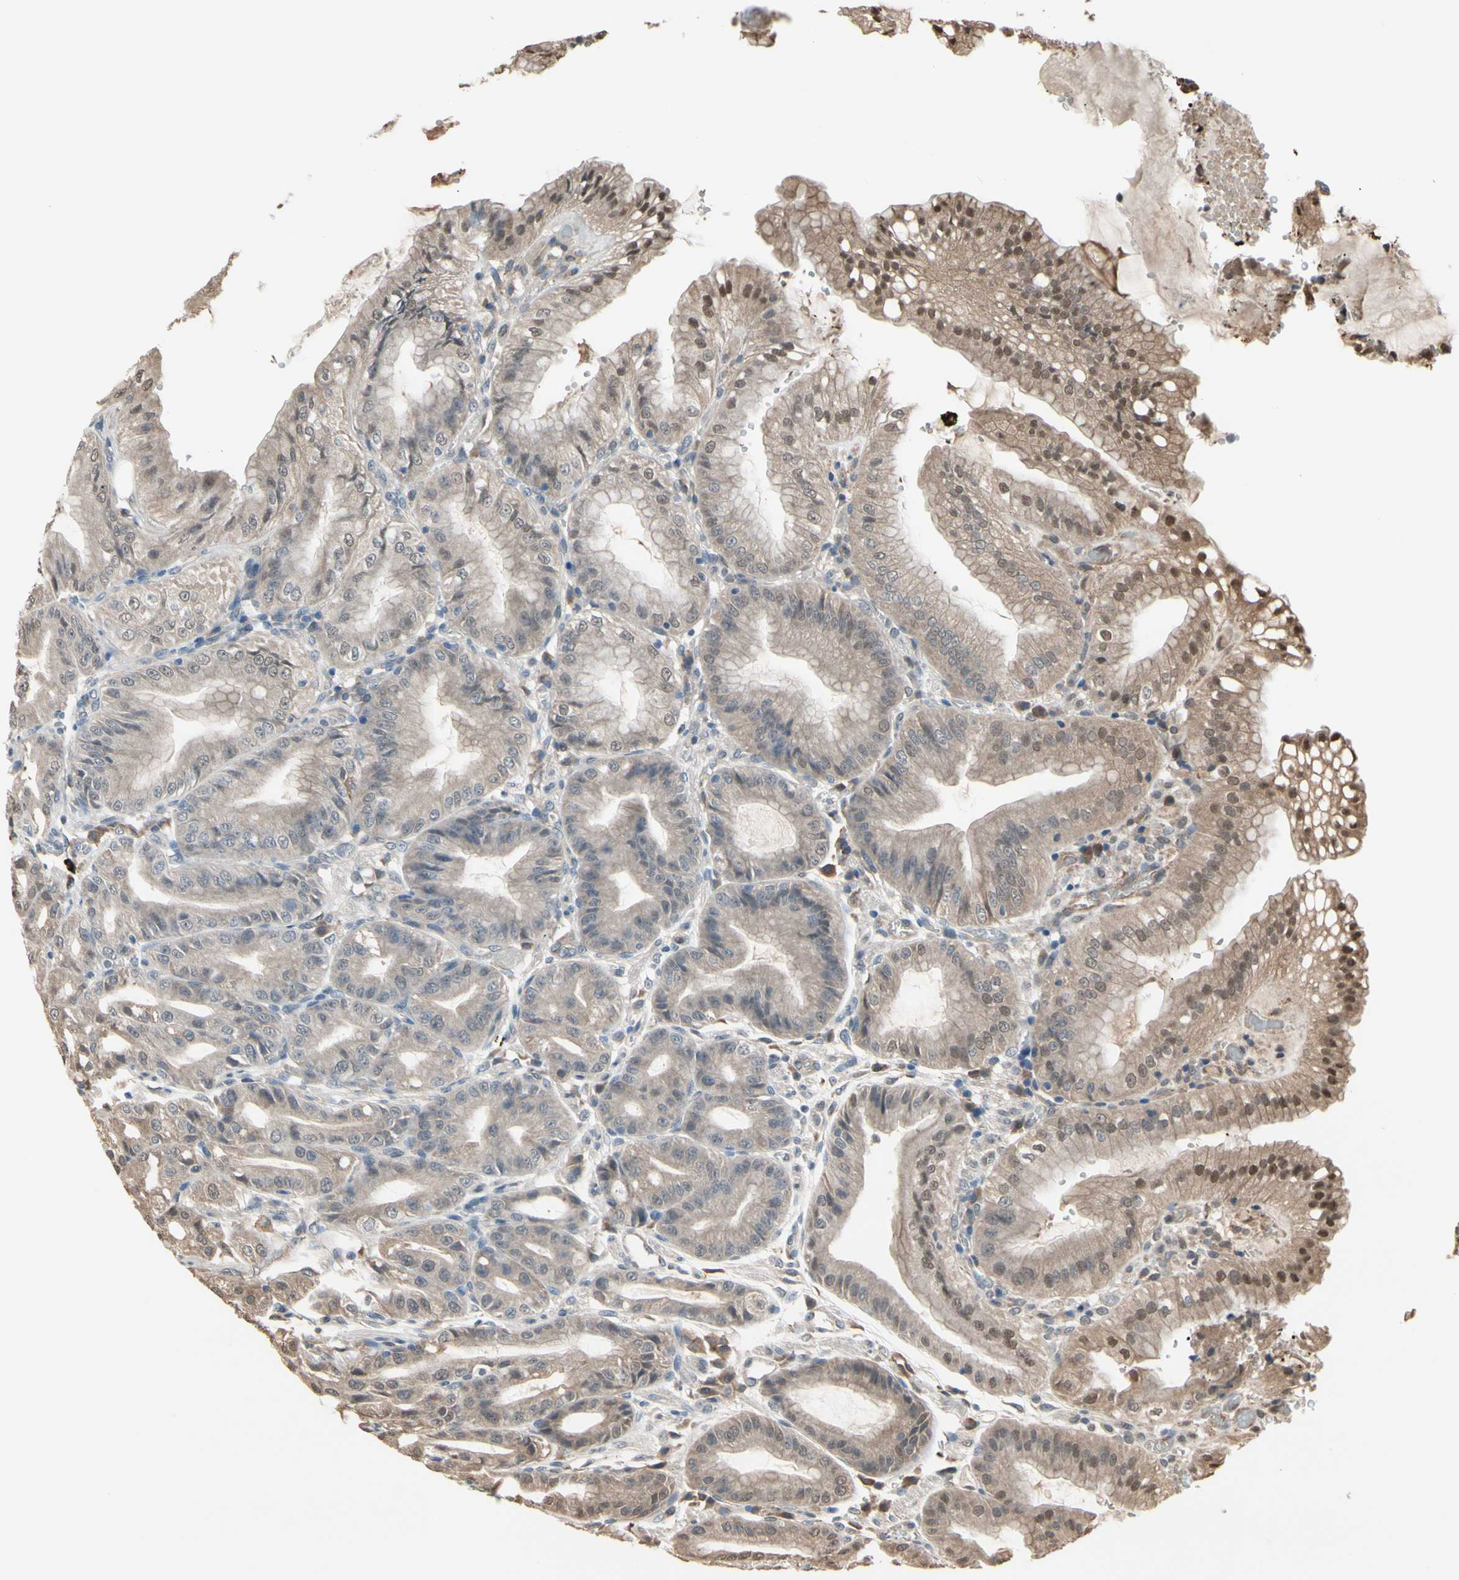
{"staining": {"intensity": "moderate", "quantity": ">75%", "location": "cytoplasmic/membranous,nuclear"}, "tissue": "stomach", "cell_type": "Glandular cells", "image_type": "normal", "snomed": [{"axis": "morphology", "description": "Normal tissue, NOS"}, {"axis": "topography", "description": "Stomach, lower"}], "caption": "A brown stain highlights moderate cytoplasmic/membranous,nuclear expression of a protein in glandular cells of benign stomach.", "gene": "PNPLA7", "patient": {"sex": "male", "age": 71}}